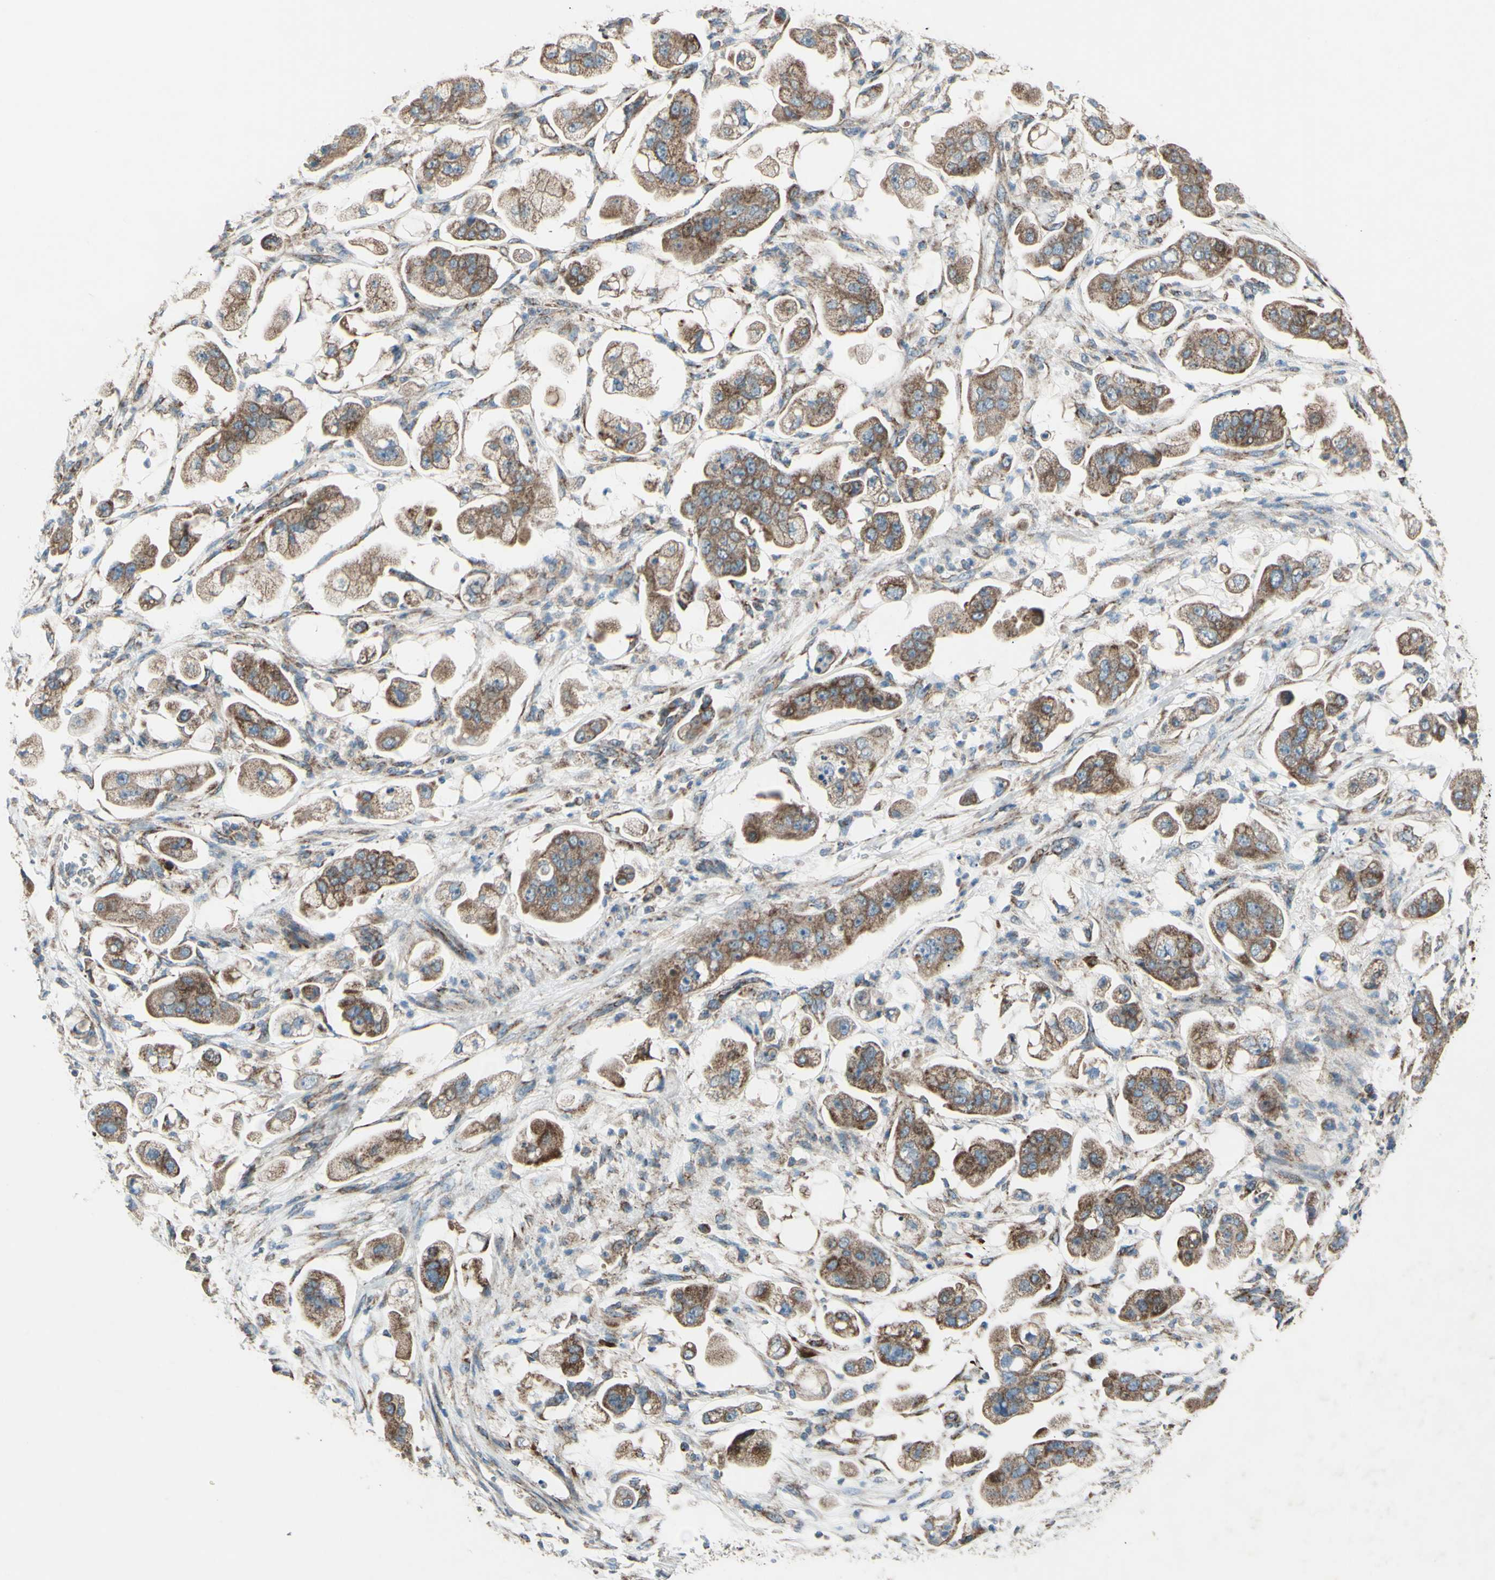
{"staining": {"intensity": "moderate", "quantity": ">75%", "location": "cytoplasmic/membranous"}, "tissue": "stomach cancer", "cell_type": "Tumor cells", "image_type": "cancer", "snomed": [{"axis": "morphology", "description": "Adenocarcinoma, NOS"}, {"axis": "topography", "description": "Stomach"}], "caption": "A photomicrograph of stomach adenocarcinoma stained for a protein demonstrates moderate cytoplasmic/membranous brown staining in tumor cells. Nuclei are stained in blue.", "gene": "RHOT1", "patient": {"sex": "male", "age": 62}}